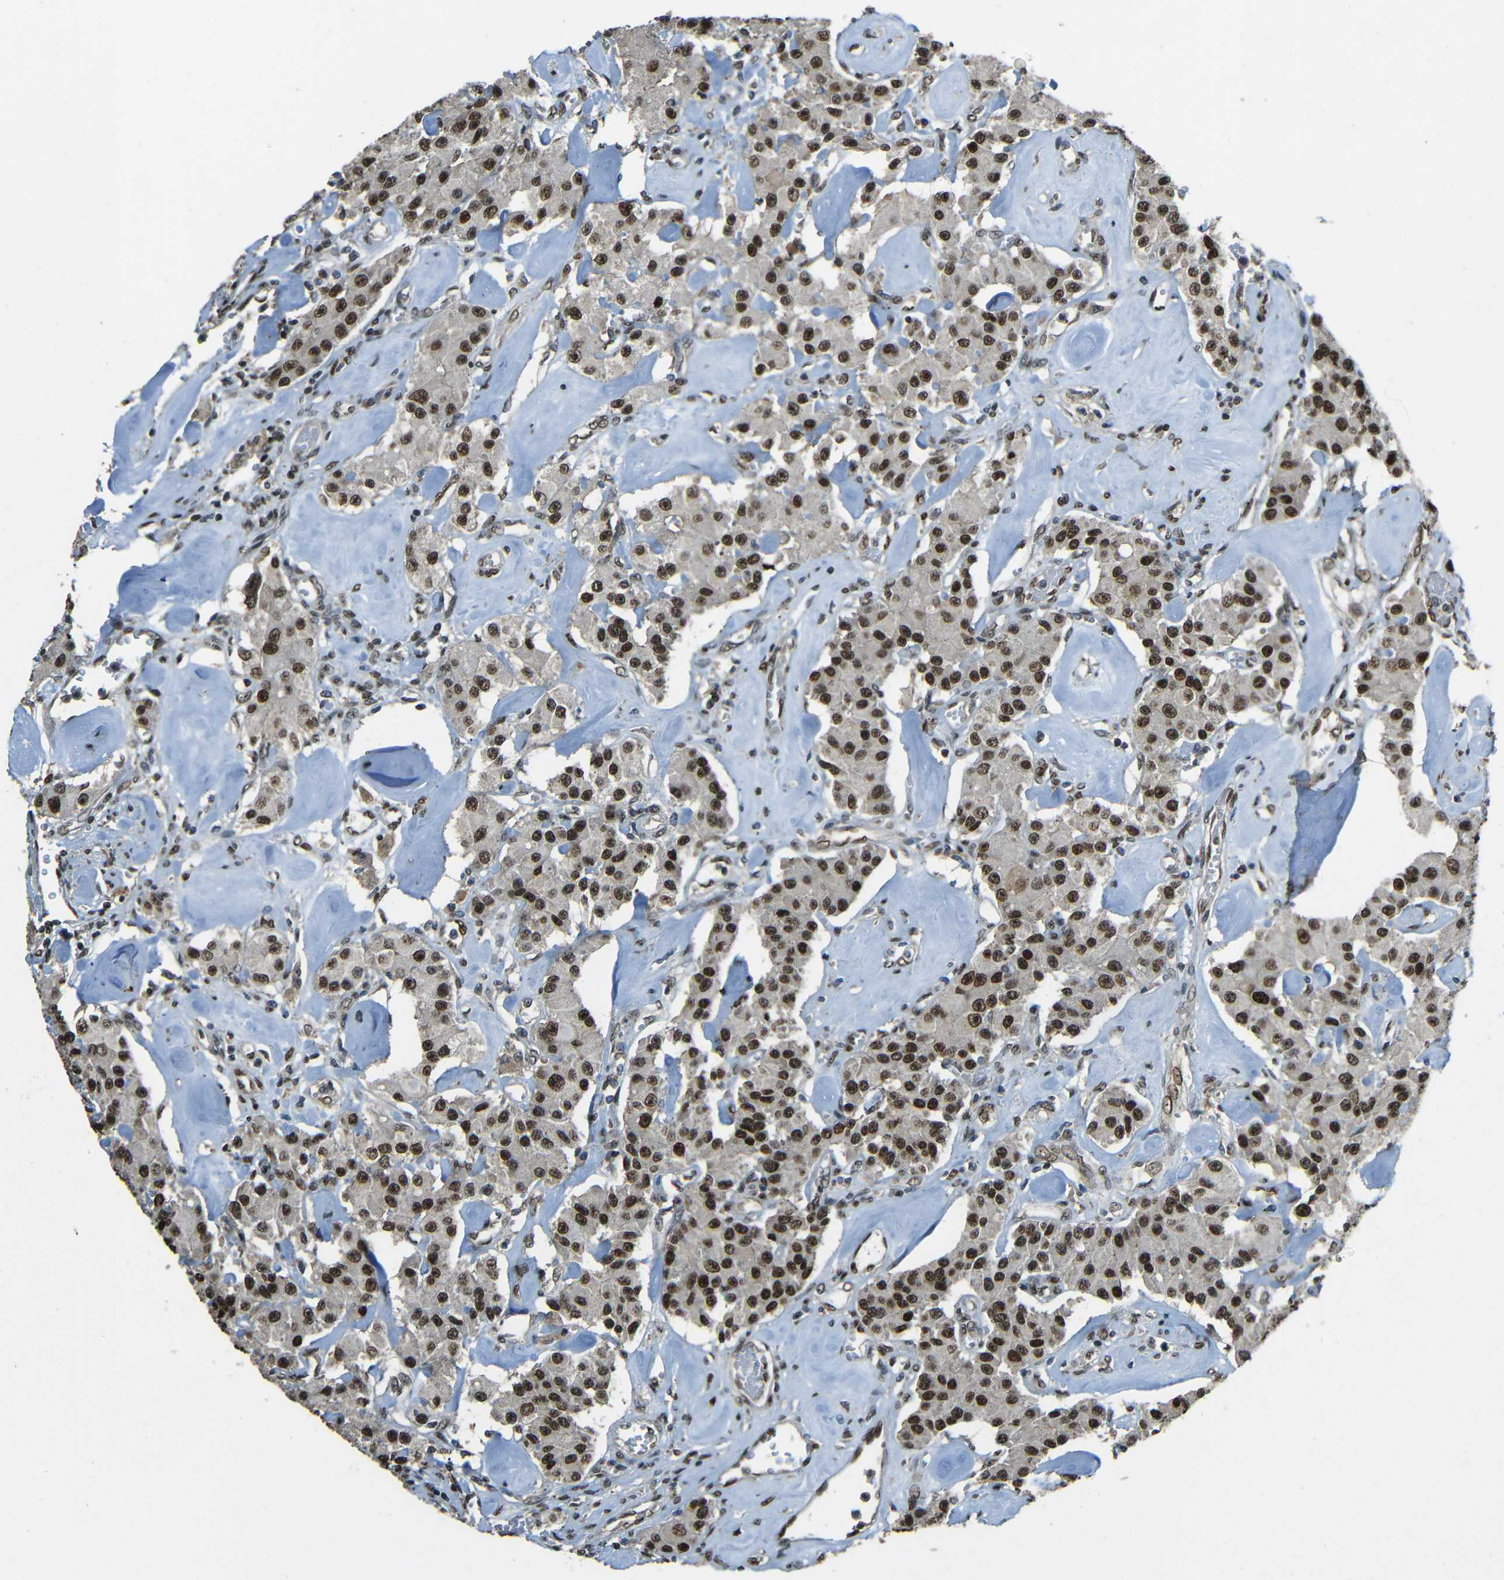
{"staining": {"intensity": "strong", "quantity": ">75%", "location": "nuclear"}, "tissue": "carcinoid", "cell_type": "Tumor cells", "image_type": "cancer", "snomed": [{"axis": "morphology", "description": "Carcinoid, malignant, NOS"}, {"axis": "topography", "description": "Pancreas"}], "caption": "This image demonstrates carcinoid stained with immunohistochemistry (IHC) to label a protein in brown. The nuclear of tumor cells show strong positivity for the protein. Nuclei are counter-stained blue.", "gene": "PSIP1", "patient": {"sex": "male", "age": 41}}